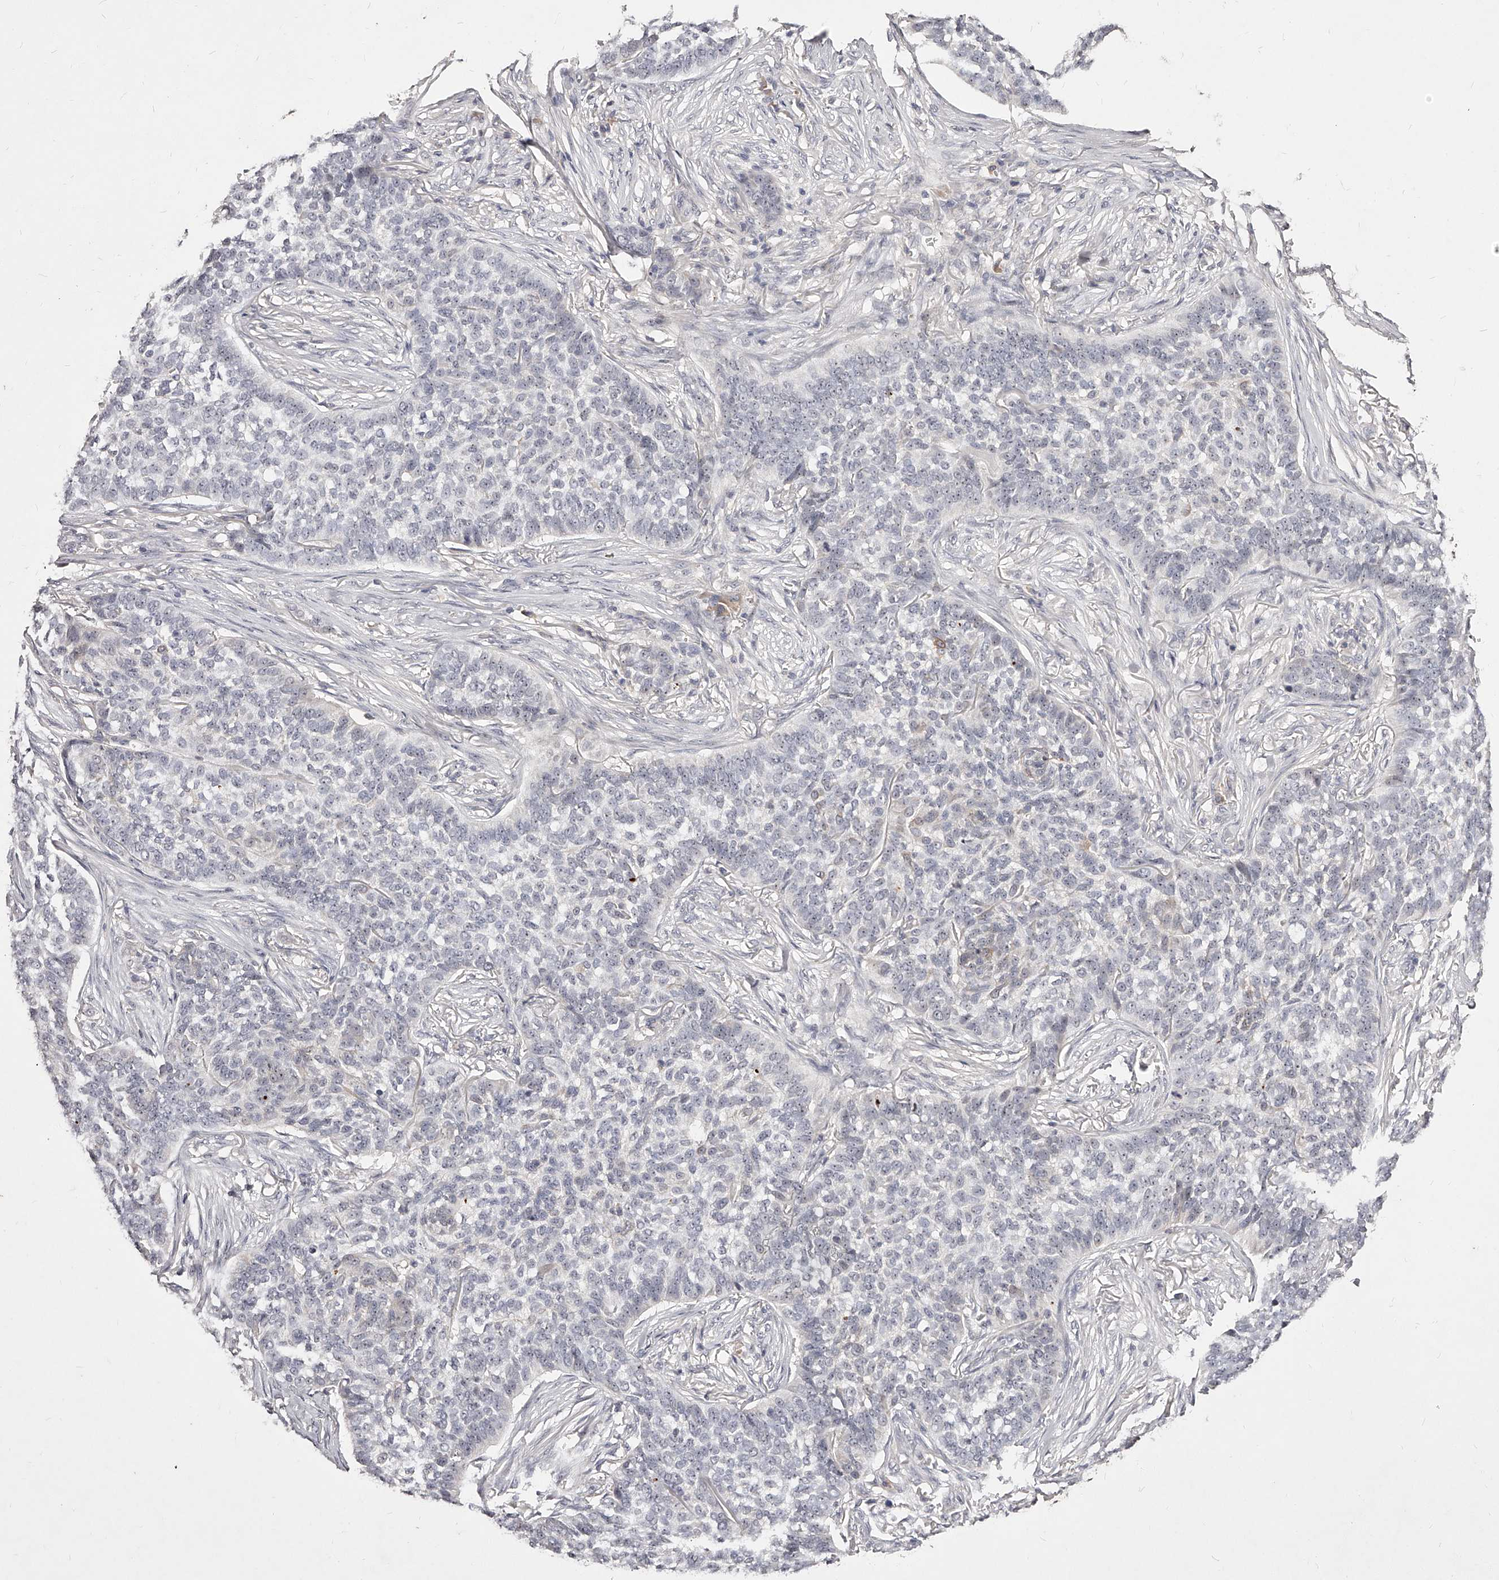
{"staining": {"intensity": "negative", "quantity": "none", "location": "none"}, "tissue": "skin cancer", "cell_type": "Tumor cells", "image_type": "cancer", "snomed": [{"axis": "morphology", "description": "Basal cell carcinoma"}, {"axis": "topography", "description": "Skin"}], "caption": "This is an immunohistochemistry (IHC) histopathology image of skin basal cell carcinoma. There is no positivity in tumor cells.", "gene": "PHACTR1", "patient": {"sex": "male", "age": 85}}